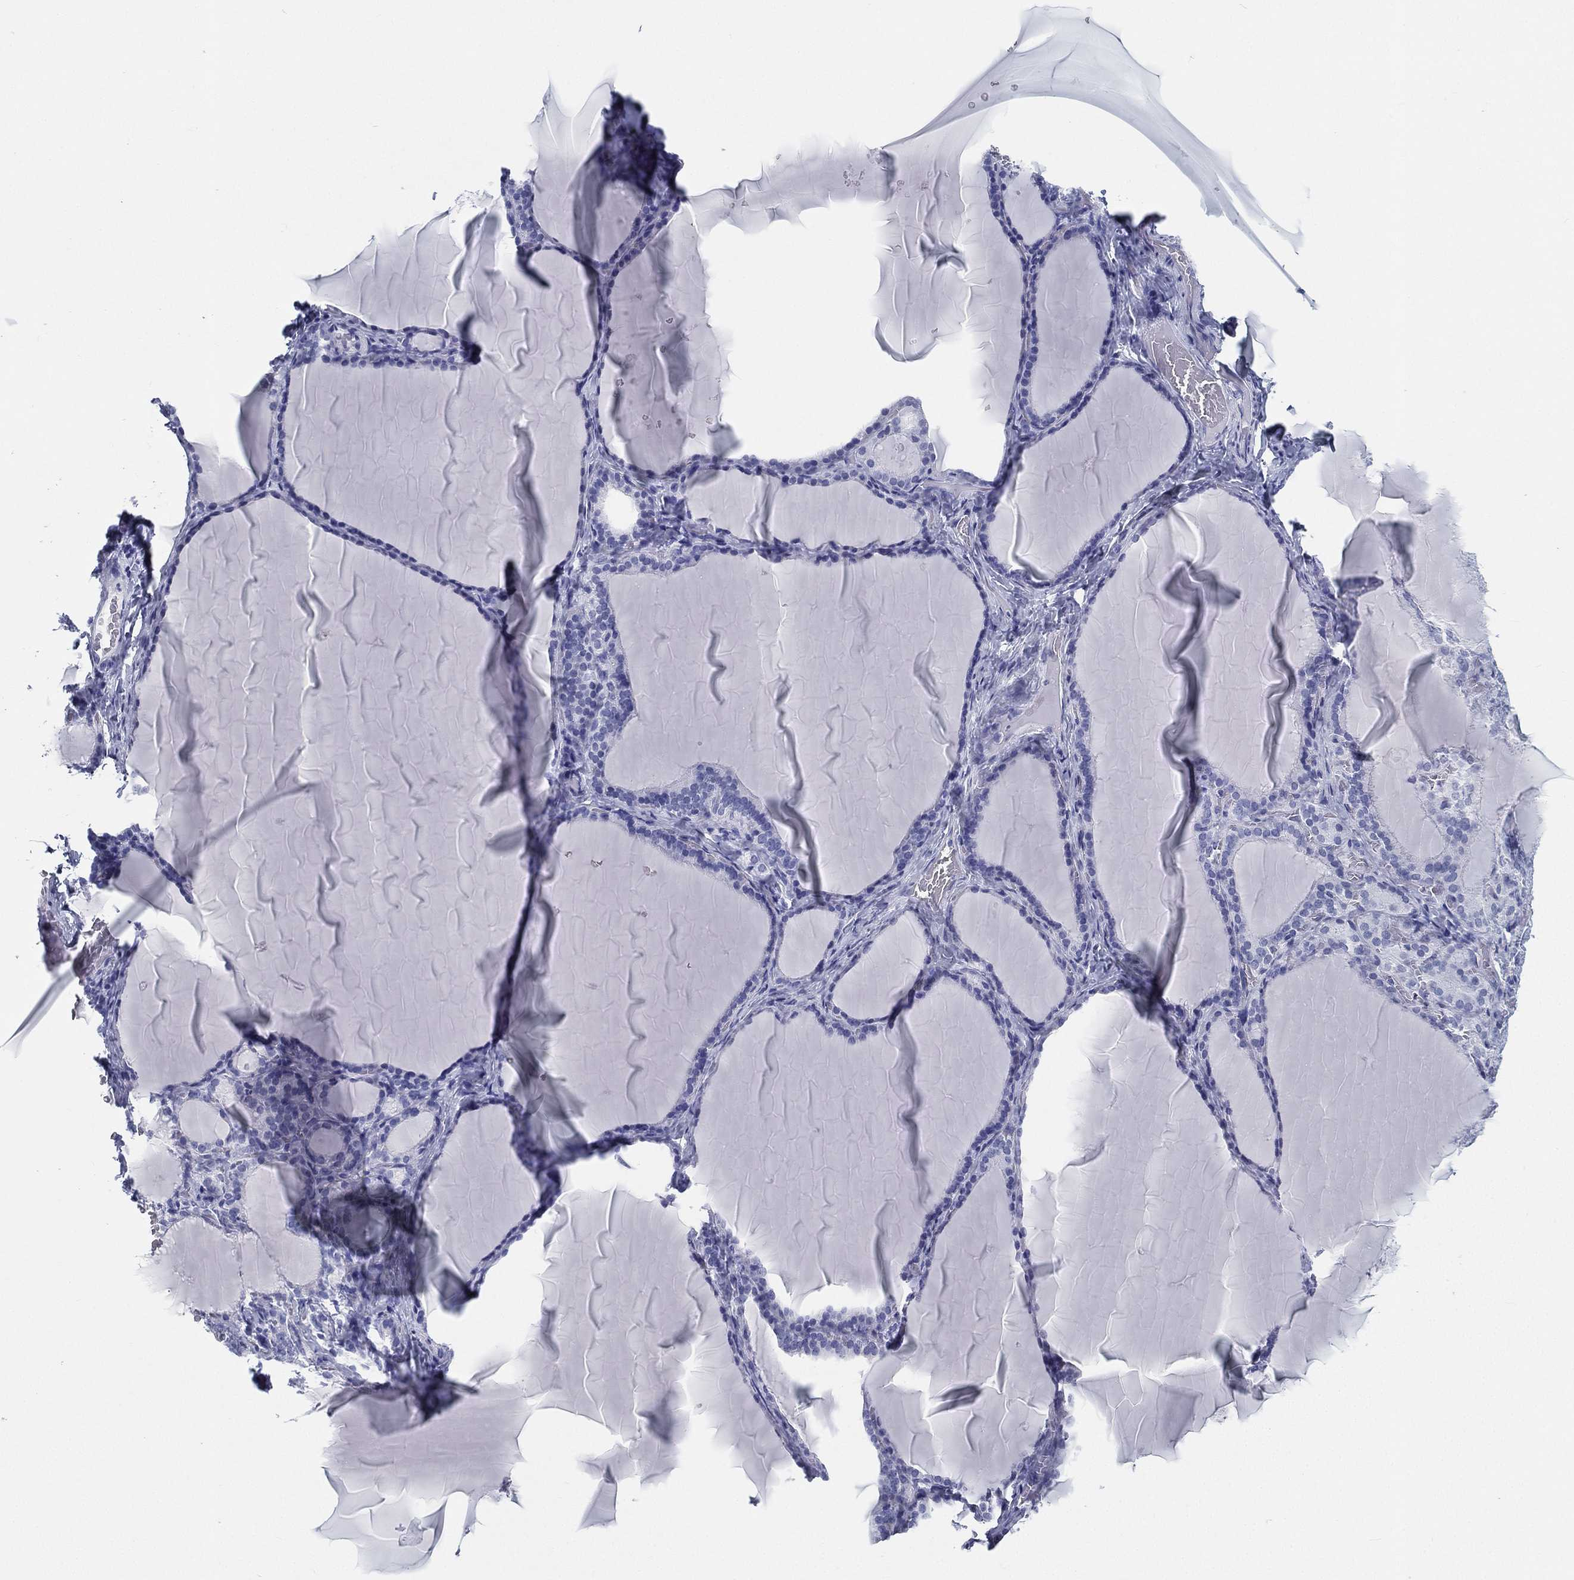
{"staining": {"intensity": "negative", "quantity": "none", "location": "none"}, "tissue": "thyroid gland", "cell_type": "Glandular cells", "image_type": "normal", "snomed": [{"axis": "morphology", "description": "Normal tissue, NOS"}, {"axis": "morphology", "description": "Hyperplasia, NOS"}, {"axis": "topography", "description": "Thyroid gland"}], "caption": "The micrograph displays no staining of glandular cells in unremarkable thyroid gland. (Stains: DAB (3,3'-diaminobenzidine) immunohistochemistry with hematoxylin counter stain, Microscopy: brightfield microscopy at high magnification).", "gene": "ATP1B2", "patient": {"sex": "female", "age": 27}}